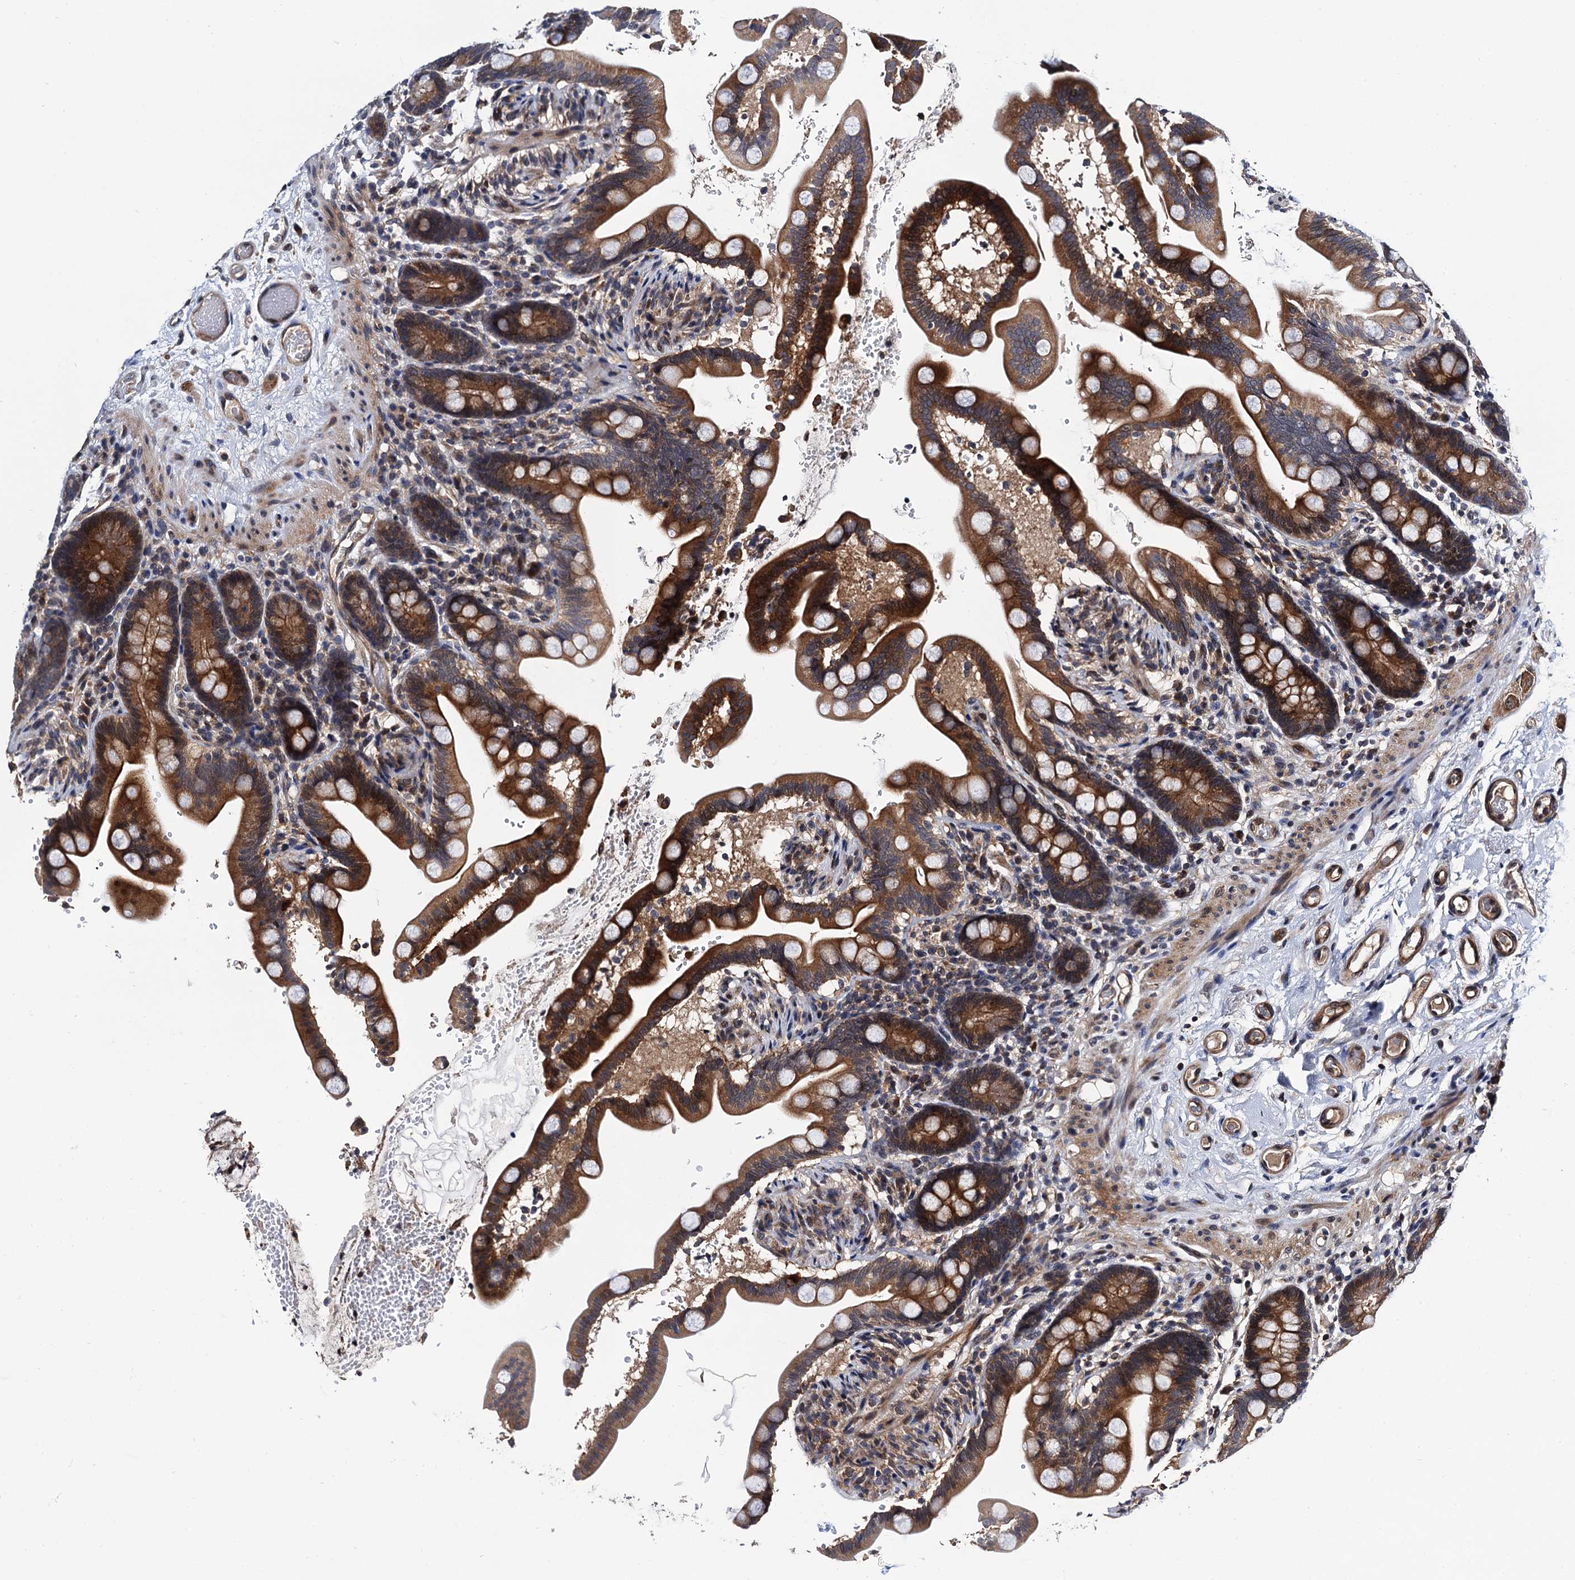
{"staining": {"intensity": "moderate", "quantity": ">75%", "location": "cytoplasmic/membranous"}, "tissue": "colon", "cell_type": "Endothelial cells", "image_type": "normal", "snomed": [{"axis": "morphology", "description": "Normal tissue, NOS"}, {"axis": "topography", "description": "Smooth muscle"}, {"axis": "topography", "description": "Colon"}], "caption": "Immunohistochemical staining of normal human colon exhibits medium levels of moderate cytoplasmic/membranous positivity in about >75% of endothelial cells.", "gene": "NAA16", "patient": {"sex": "male", "age": 73}}